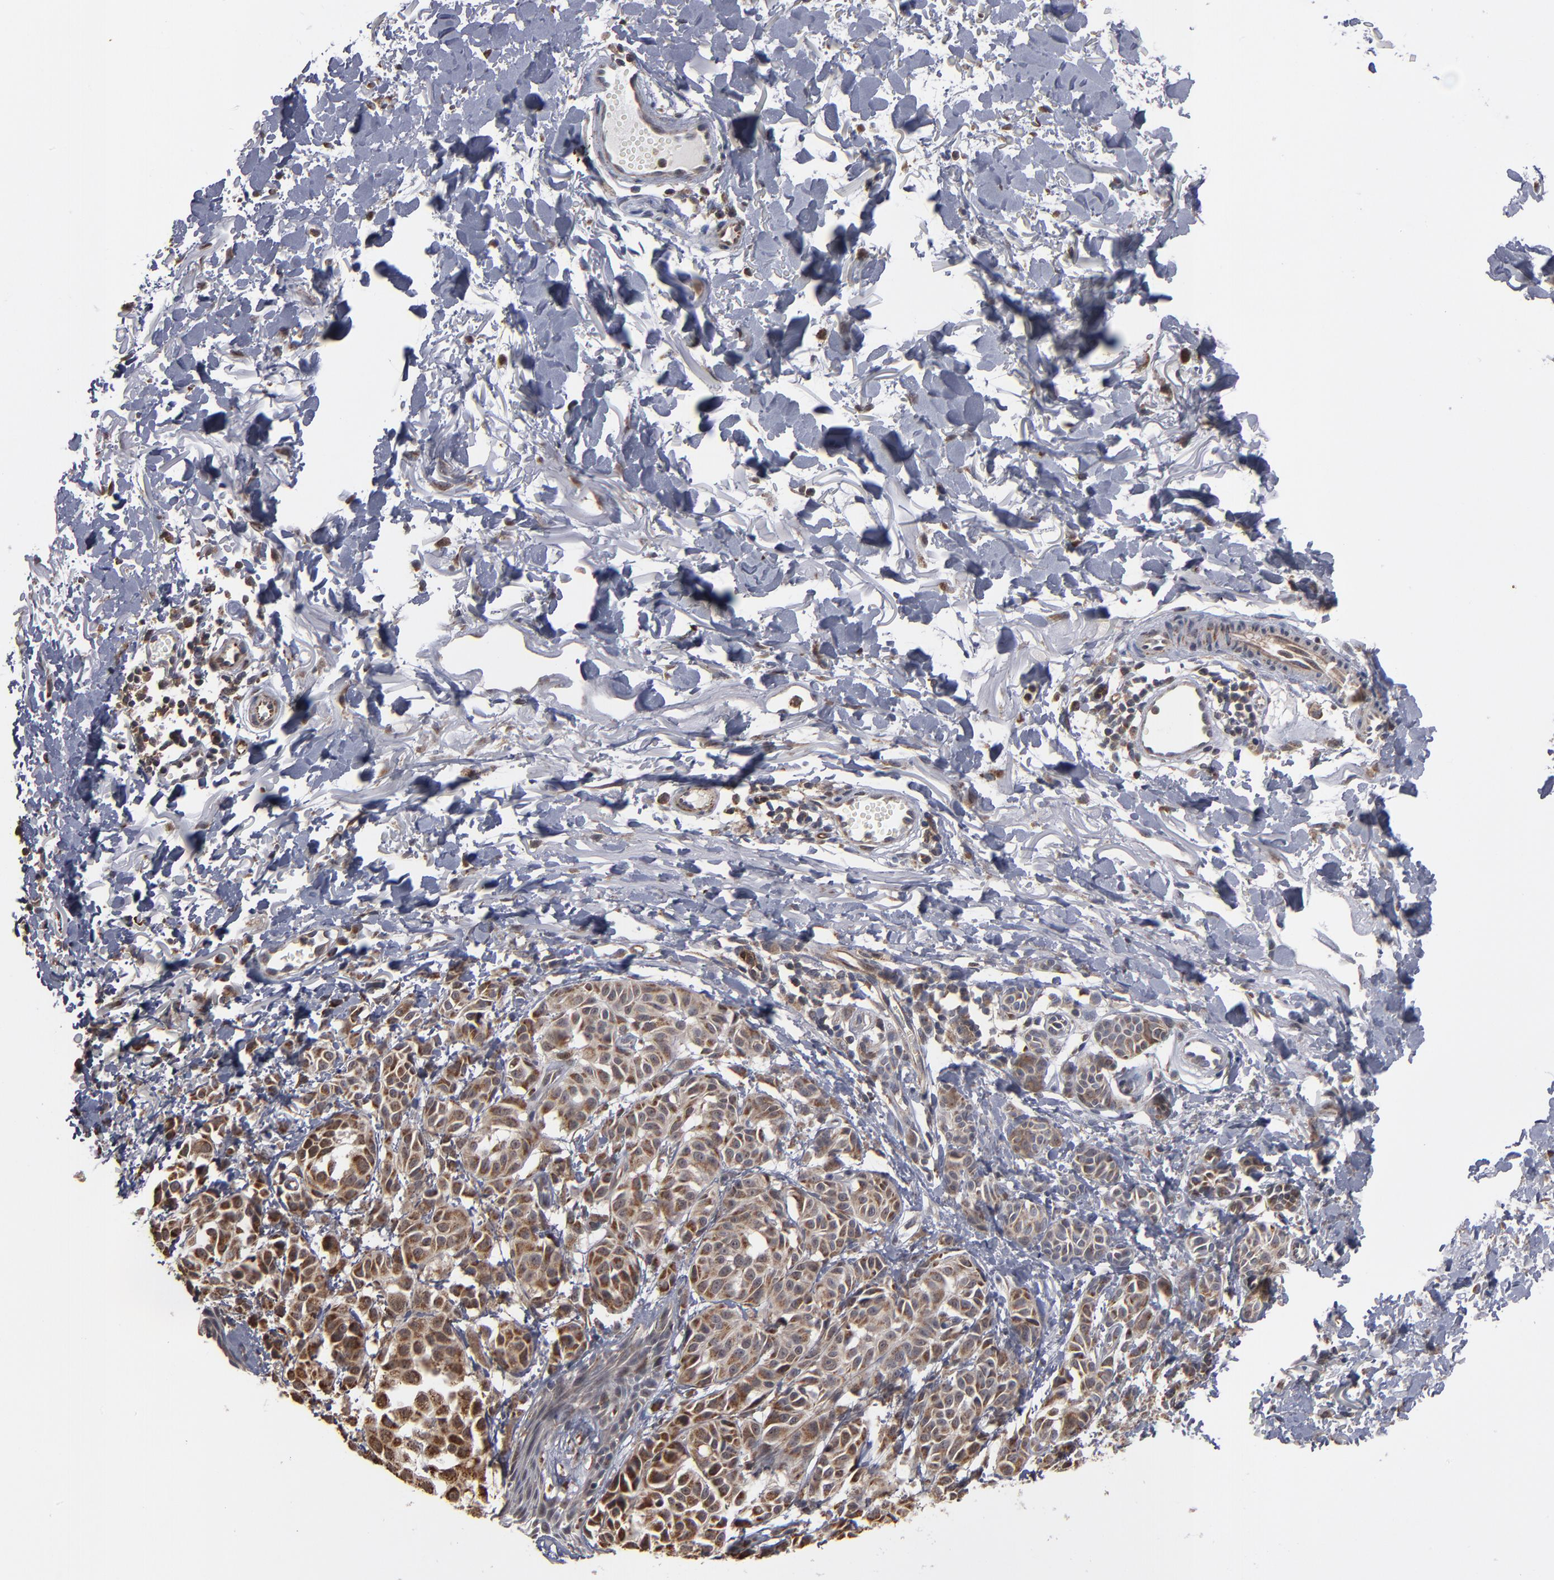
{"staining": {"intensity": "moderate", "quantity": ">75%", "location": "cytoplasmic/membranous"}, "tissue": "melanoma", "cell_type": "Tumor cells", "image_type": "cancer", "snomed": [{"axis": "morphology", "description": "Malignant melanoma, NOS"}, {"axis": "topography", "description": "Skin"}], "caption": "Immunohistochemistry (IHC) (DAB) staining of melanoma shows moderate cytoplasmic/membranous protein staining in about >75% of tumor cells. (Stains: DAB in brown, nuclei in blue, Microscopy: brightfield microscopy at high magnification).", "gene": "MIPOL1", "patient": {"sex": "male", "age": 76}}